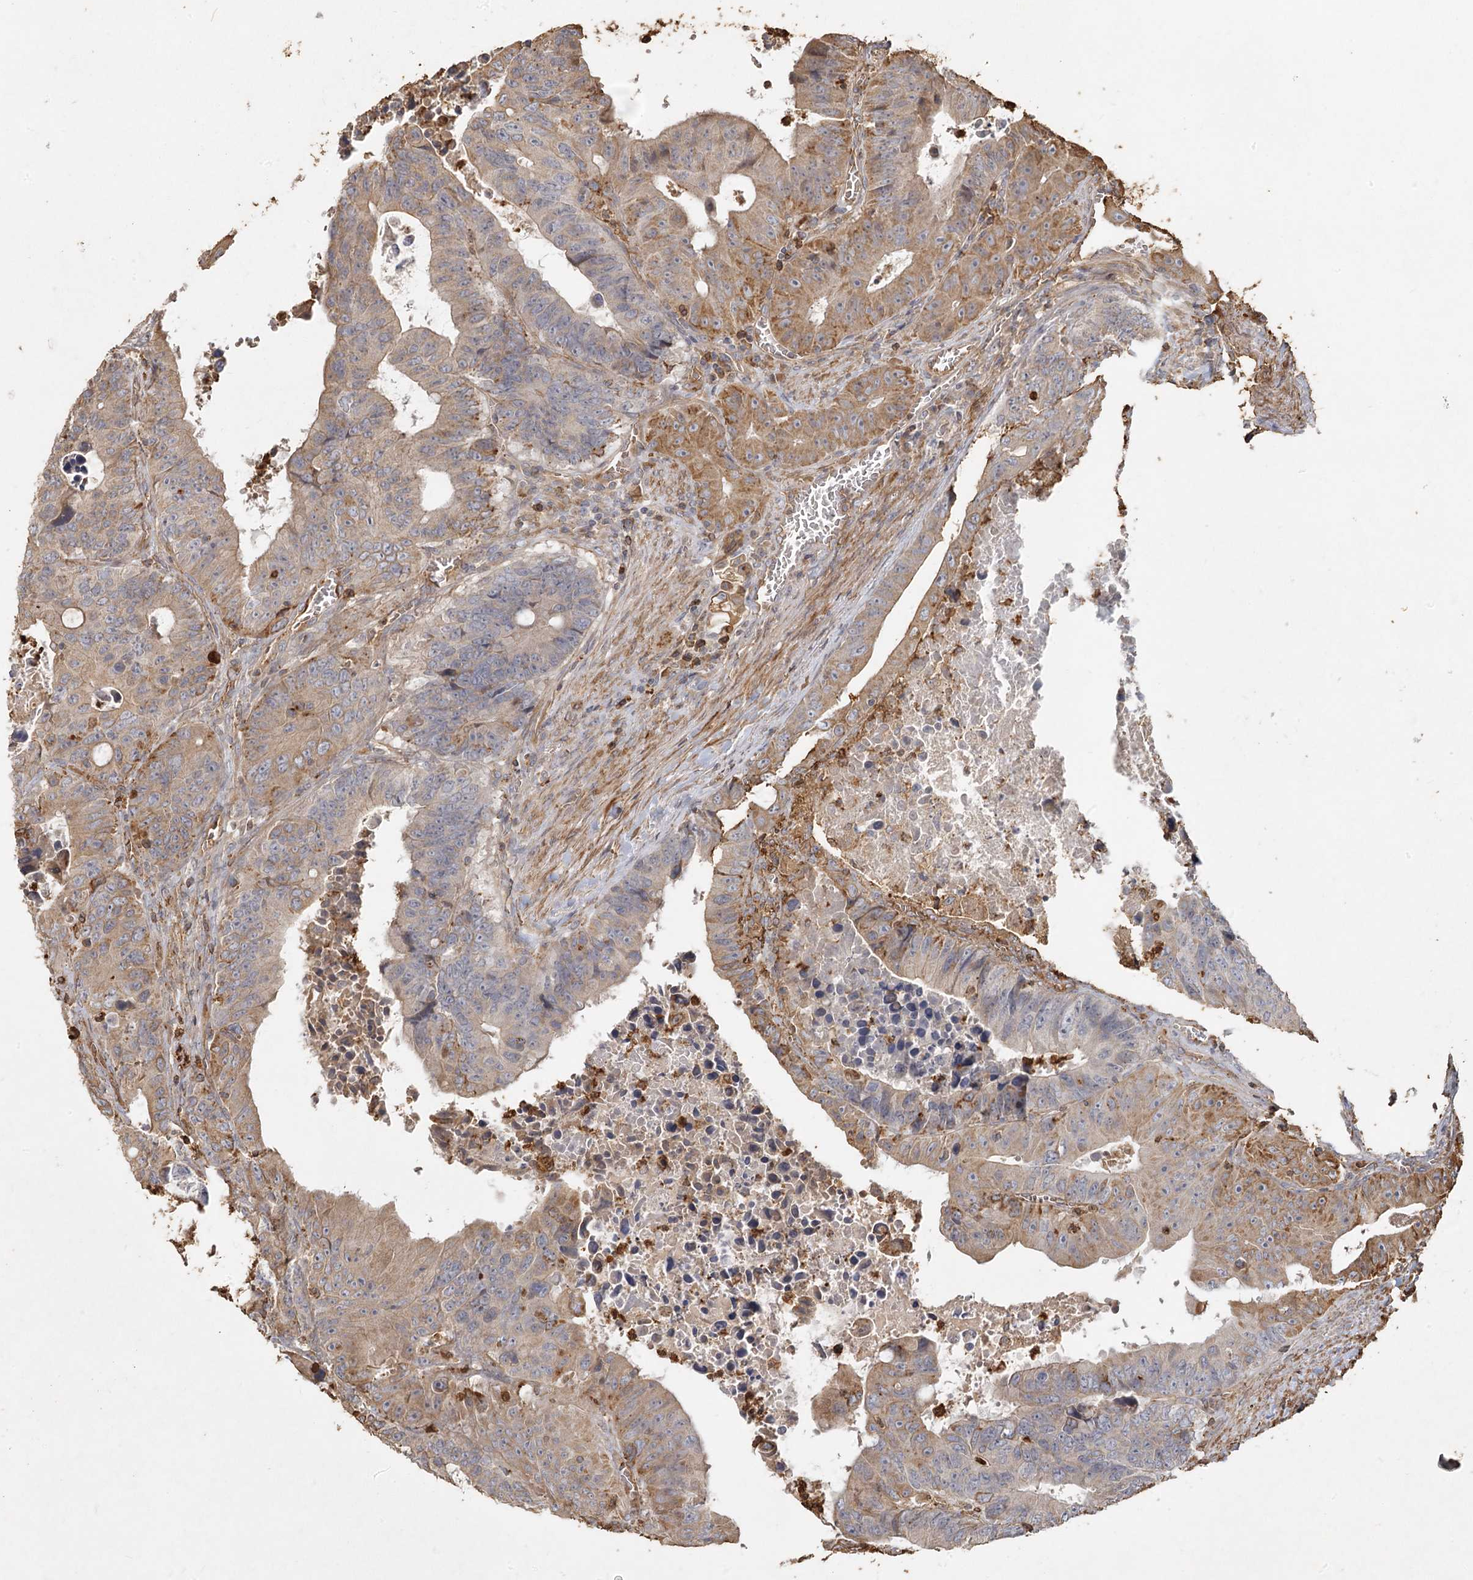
{"staining": {"intensity": "weak", "quantity": ">75%", "location": "cytoplasmic/membranous"}, "tissue": "colorectal cancer", "cell_type": "Tumor cells", "image_type": "cancer", "snomed": [{"axis": "morphology", "description": "Adenocarcinoma, NOS"}, {"axis": "topography", "description": "Colon"}], "caption": "Colorectal adenocarcinoma stained for a protein shows weak cytoplasmic/membranous positivity in tumor cells.", "gene": "PIK3C2A", "patient": {"sex": "male", "age": 87}}